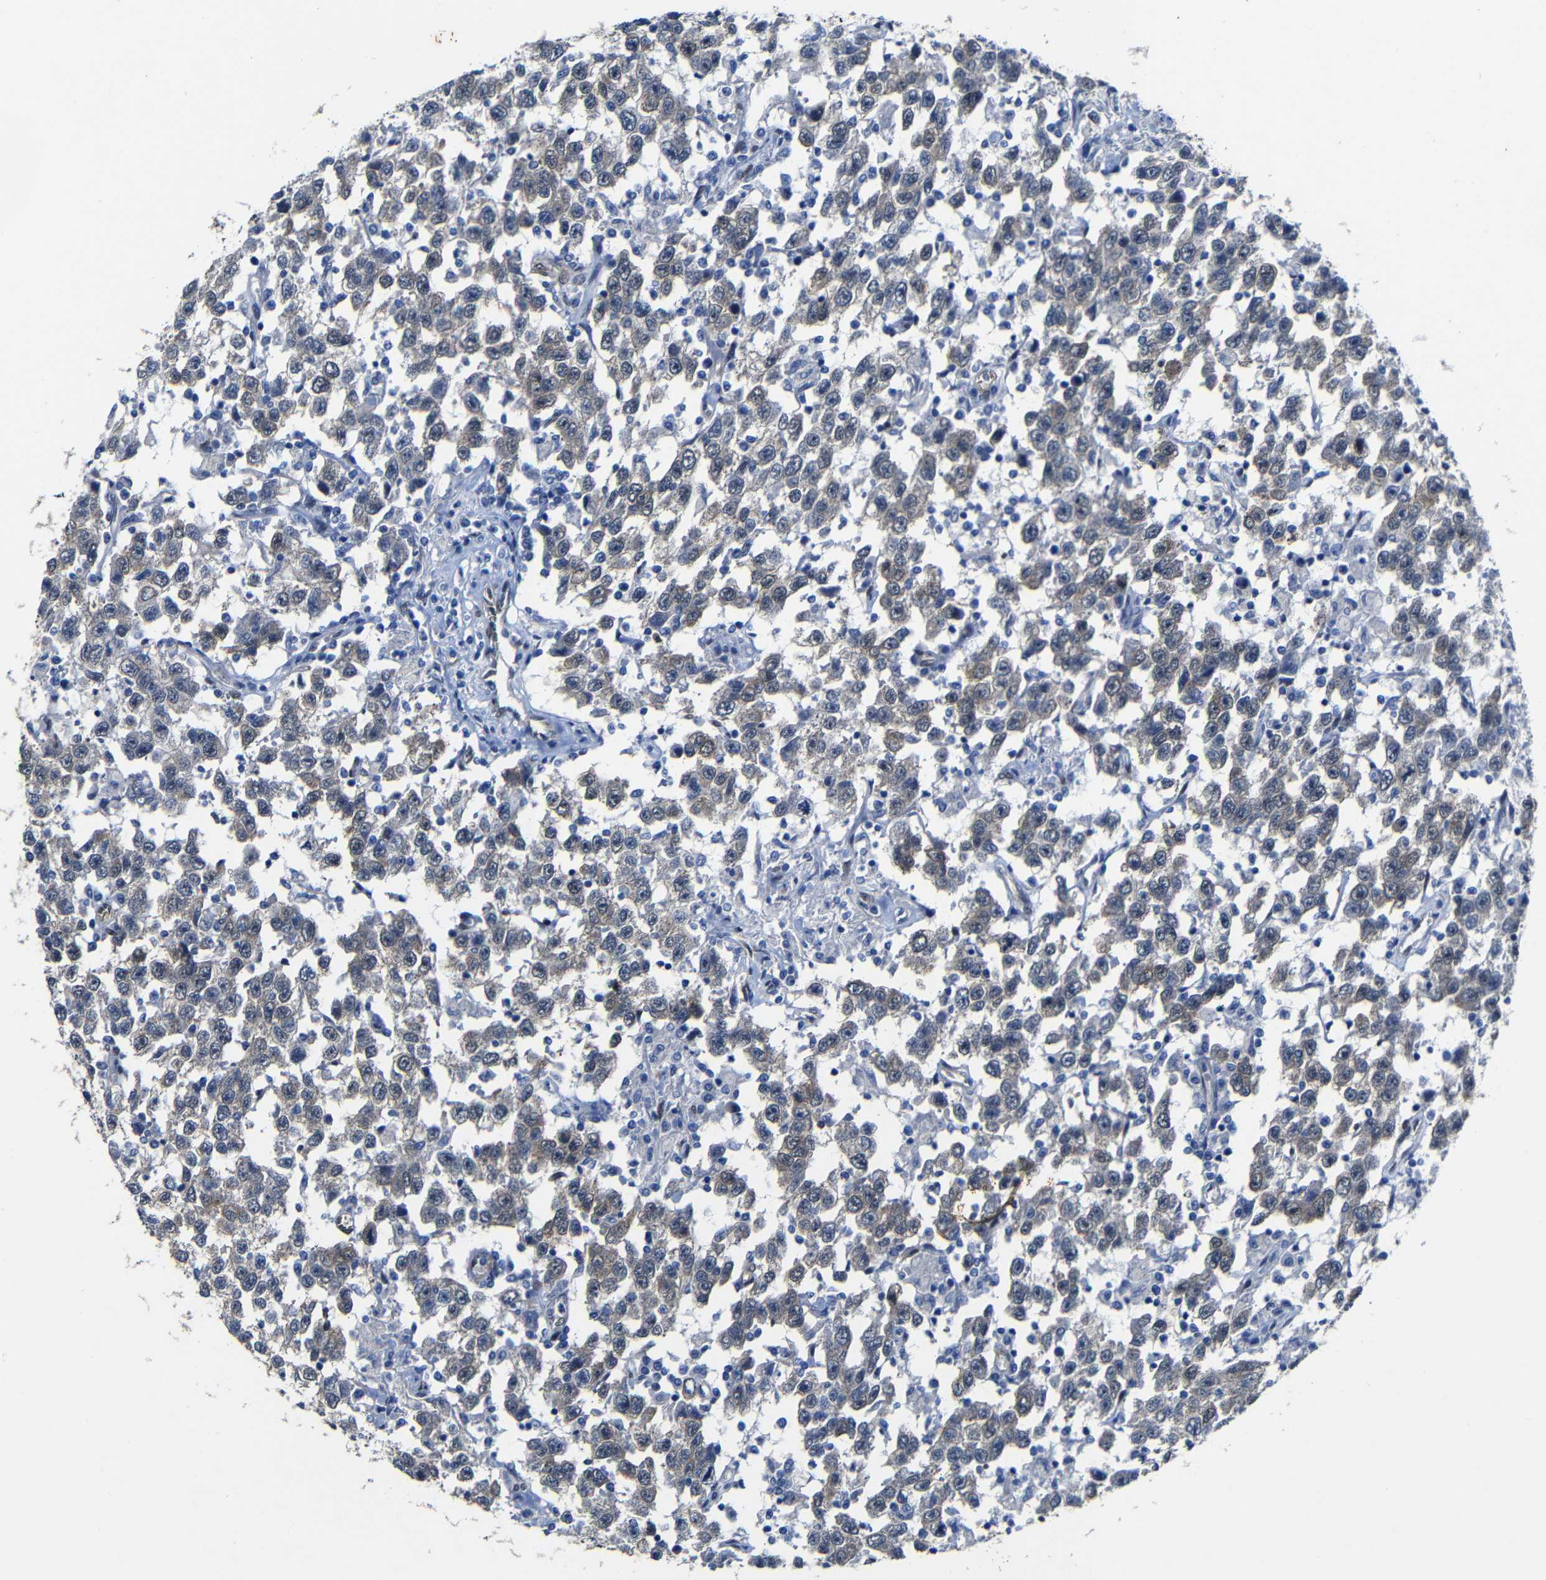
{"staining": {"intensity": "weak", "quantity": ">75%", "location": "cytoplasmic/membranous"}, "tissue": "testis cancer", "cell_type": "Tumor cells", "image_type": "cancer", "snomed": [{"axis": "morphology", "description": "Seminoma, NOS"}, {"axis": "topography", "description": "Testis"}], "caption": "Immunohistochemical staining of human seminoma (testis) displays weak cytoplasmic/membranous protein positivity in about >75% of tumor cells.", "gene": "YAP1", "patient": {"sex": "male", "age": 41}}